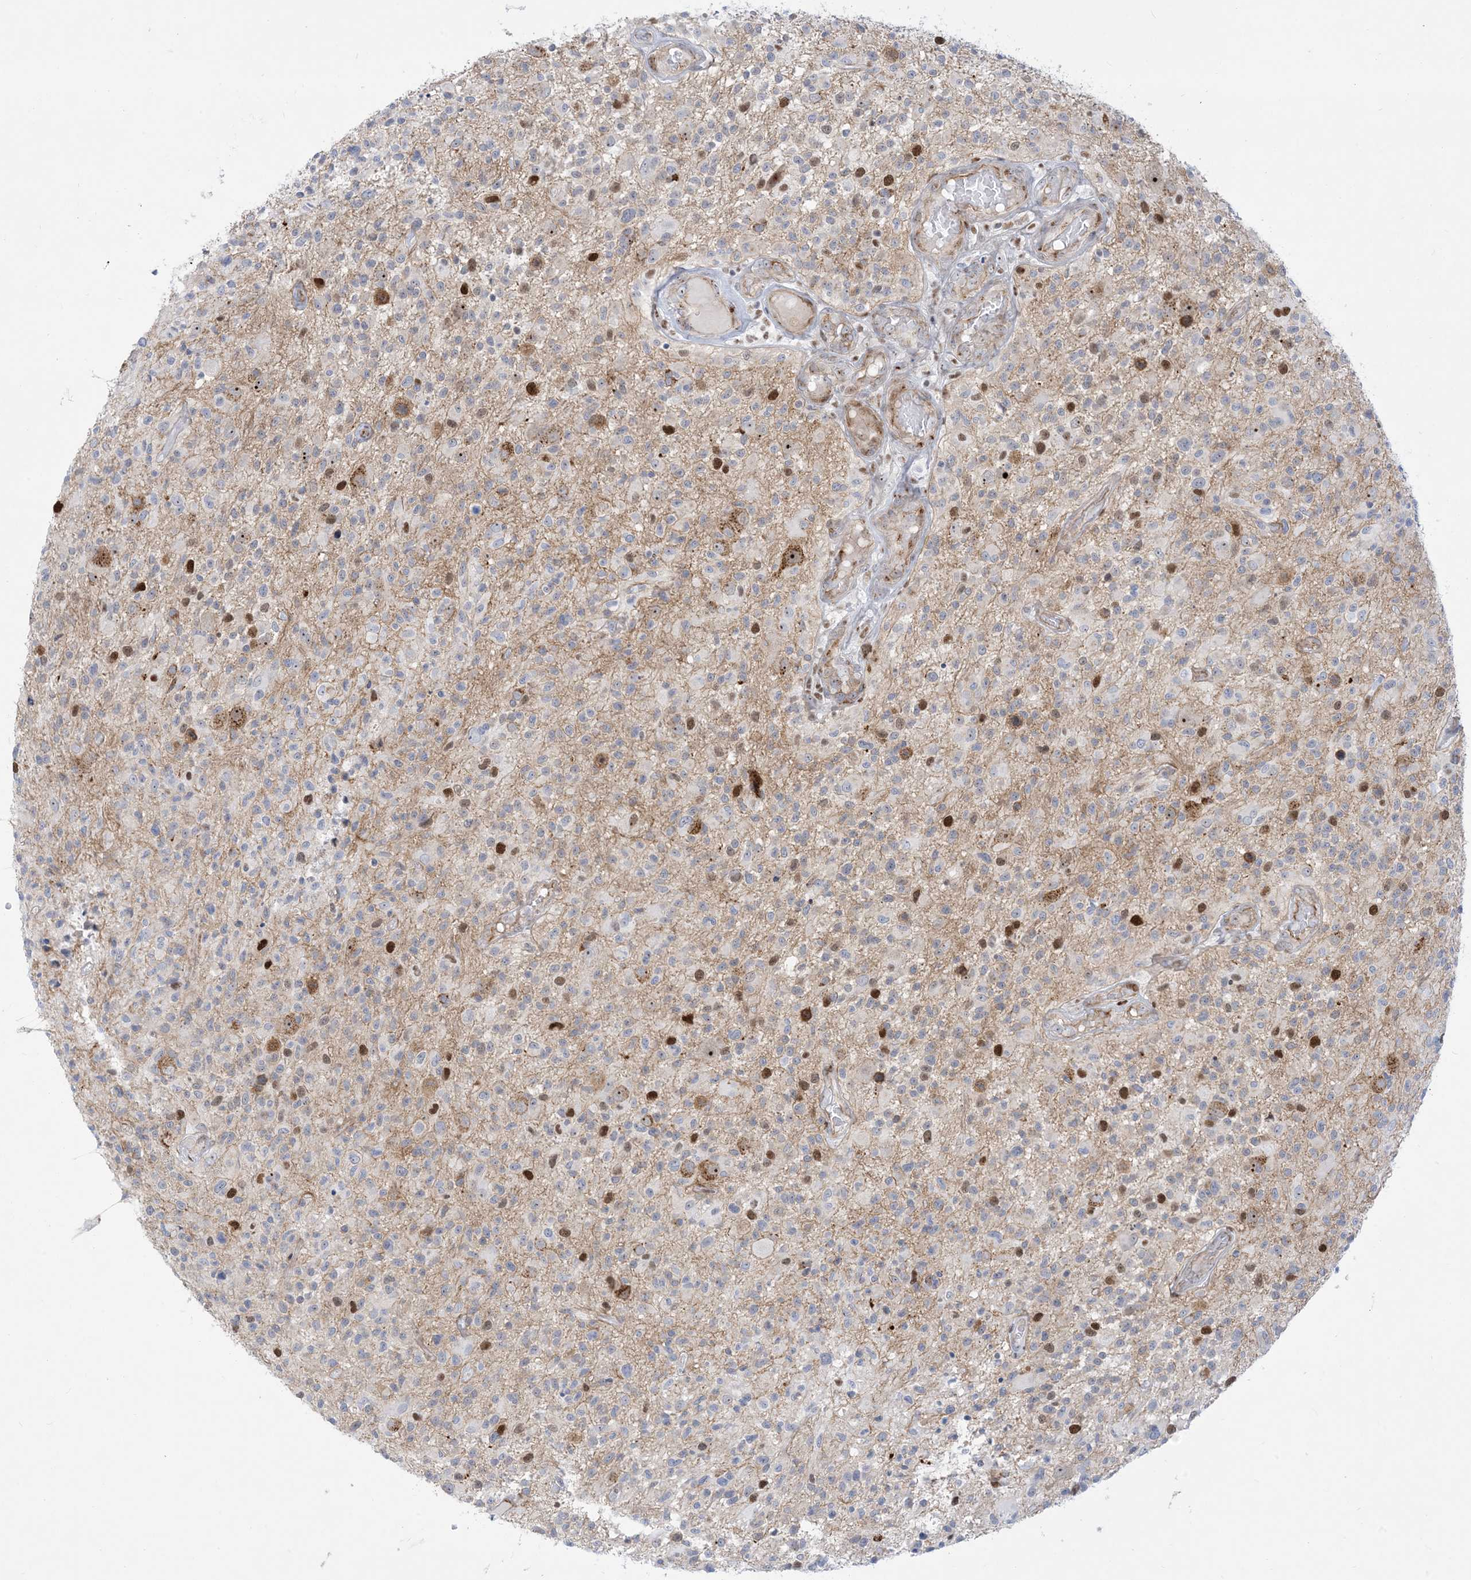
{"staining": {"intensity": "moderate", "quantity": "<25%", "location": "cytoplasmic/membranous,nuclear"}, "tissue": "glioma", "cell_type": "Tumor cells", "image_type": "cancer", "snomed": [{"axis": "morphology", "description": "Glioma, malignant, High grade"}, {"axis": "morphology", "description": "Glioblastoma, NOS"}, {"axis": "topography", "description": "Brain"}], "caption": "Glioblastoma was stained to show a protein in brown. There is low levels of moderate cytoplasmic/membranous and nuclear staining in about <25% of tumor cells.", "gene": "MARS2", "patient": {"sex": "male", "age": 60}}